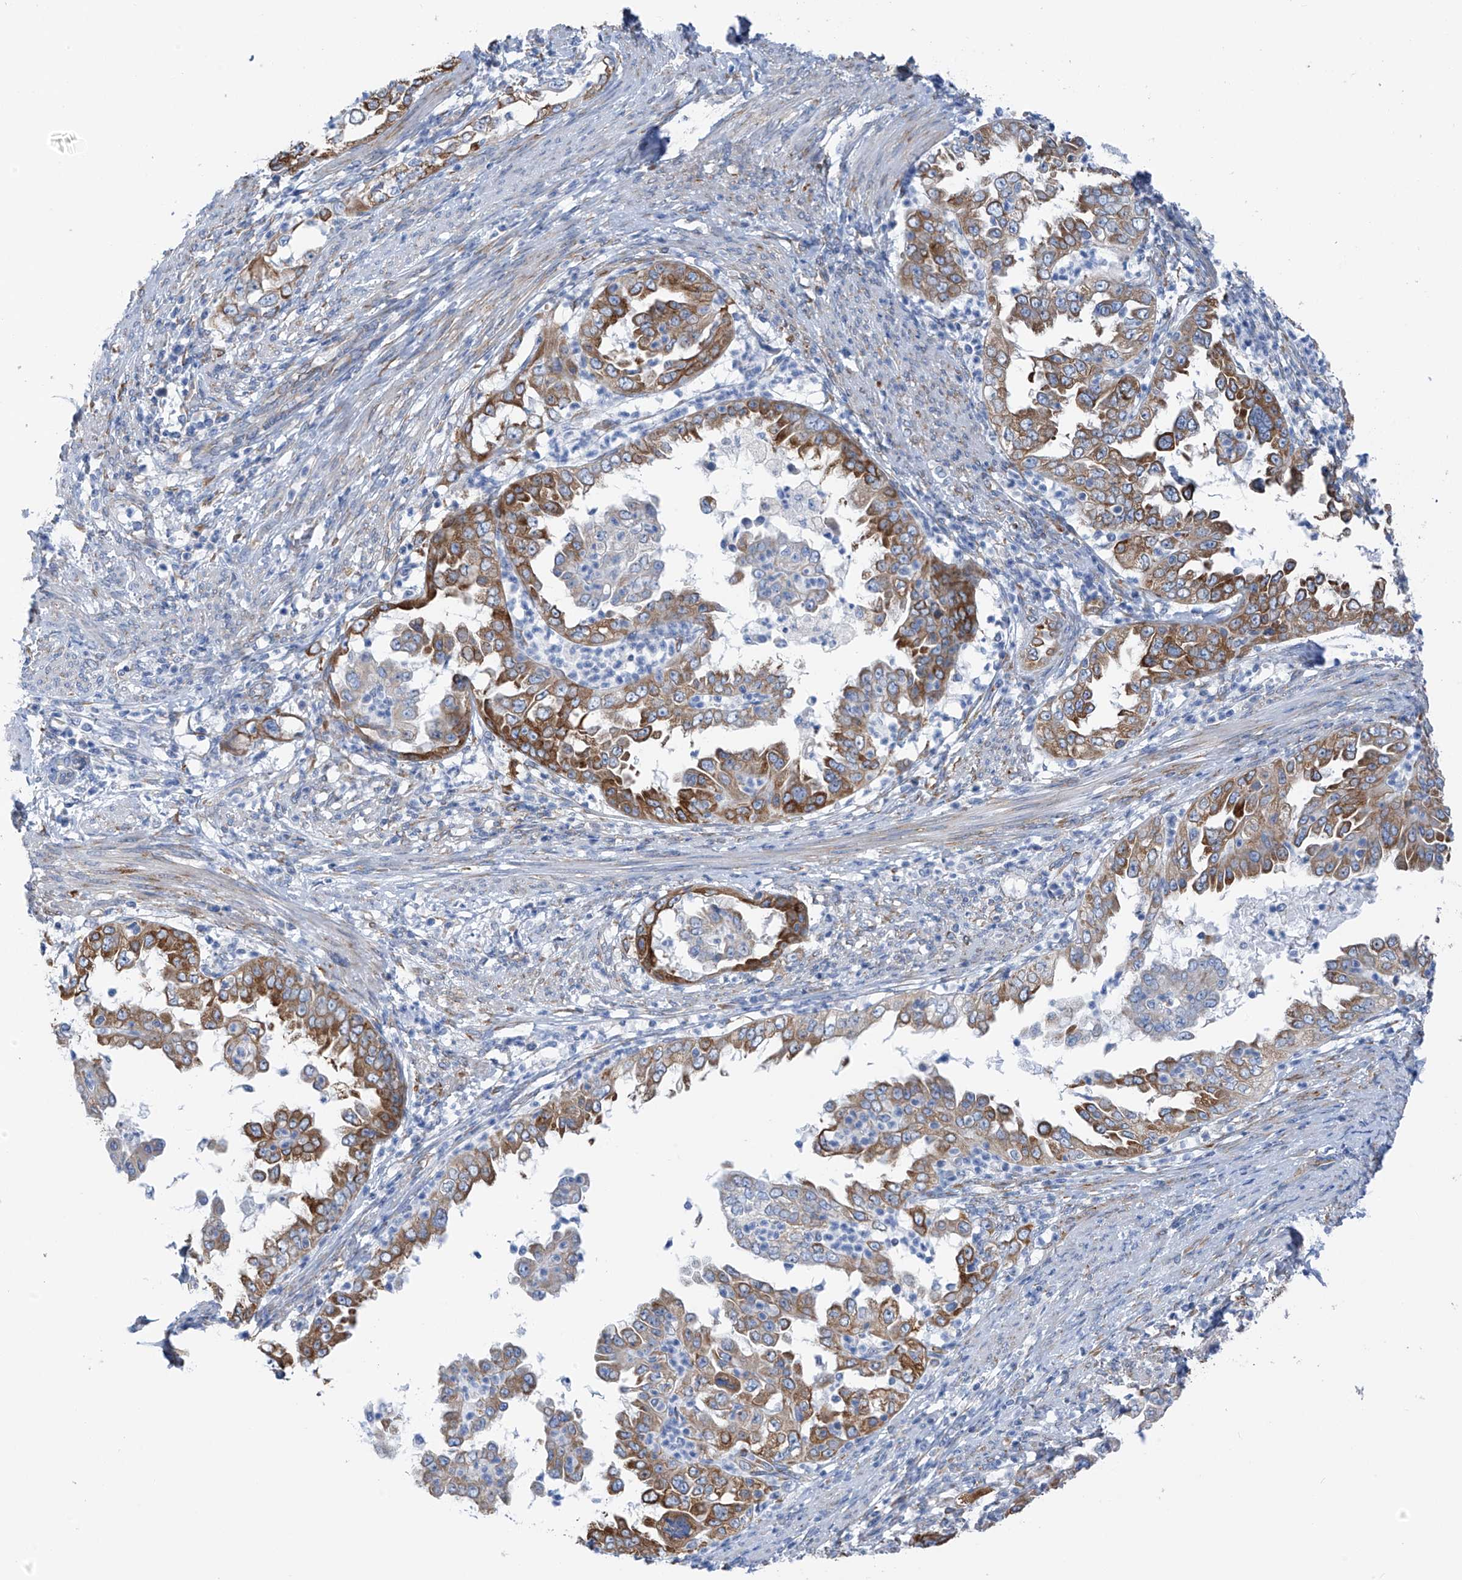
{"staining": {"intensity": "moderate", "quantity": ">75%", "location": "cytoplasmic/membranous"}, "tissue": "endometrial cancer", "cell_type": "Tumor cells", "image_type": "cancer", "snomed": [{"axis": "morphology", "description": "Adenocarcinoma, NOS"}, {"axis": "topography", "description": "Endometrium"}], "caption": "This micrograph shows IHC staining of human endometrial adenocarcinoma, with medium moderate cytoplasmic/membranous expression in about >75% of tumor cells.", "gene": "RCN2", "patient": {"sex": "female", "age": 85}}